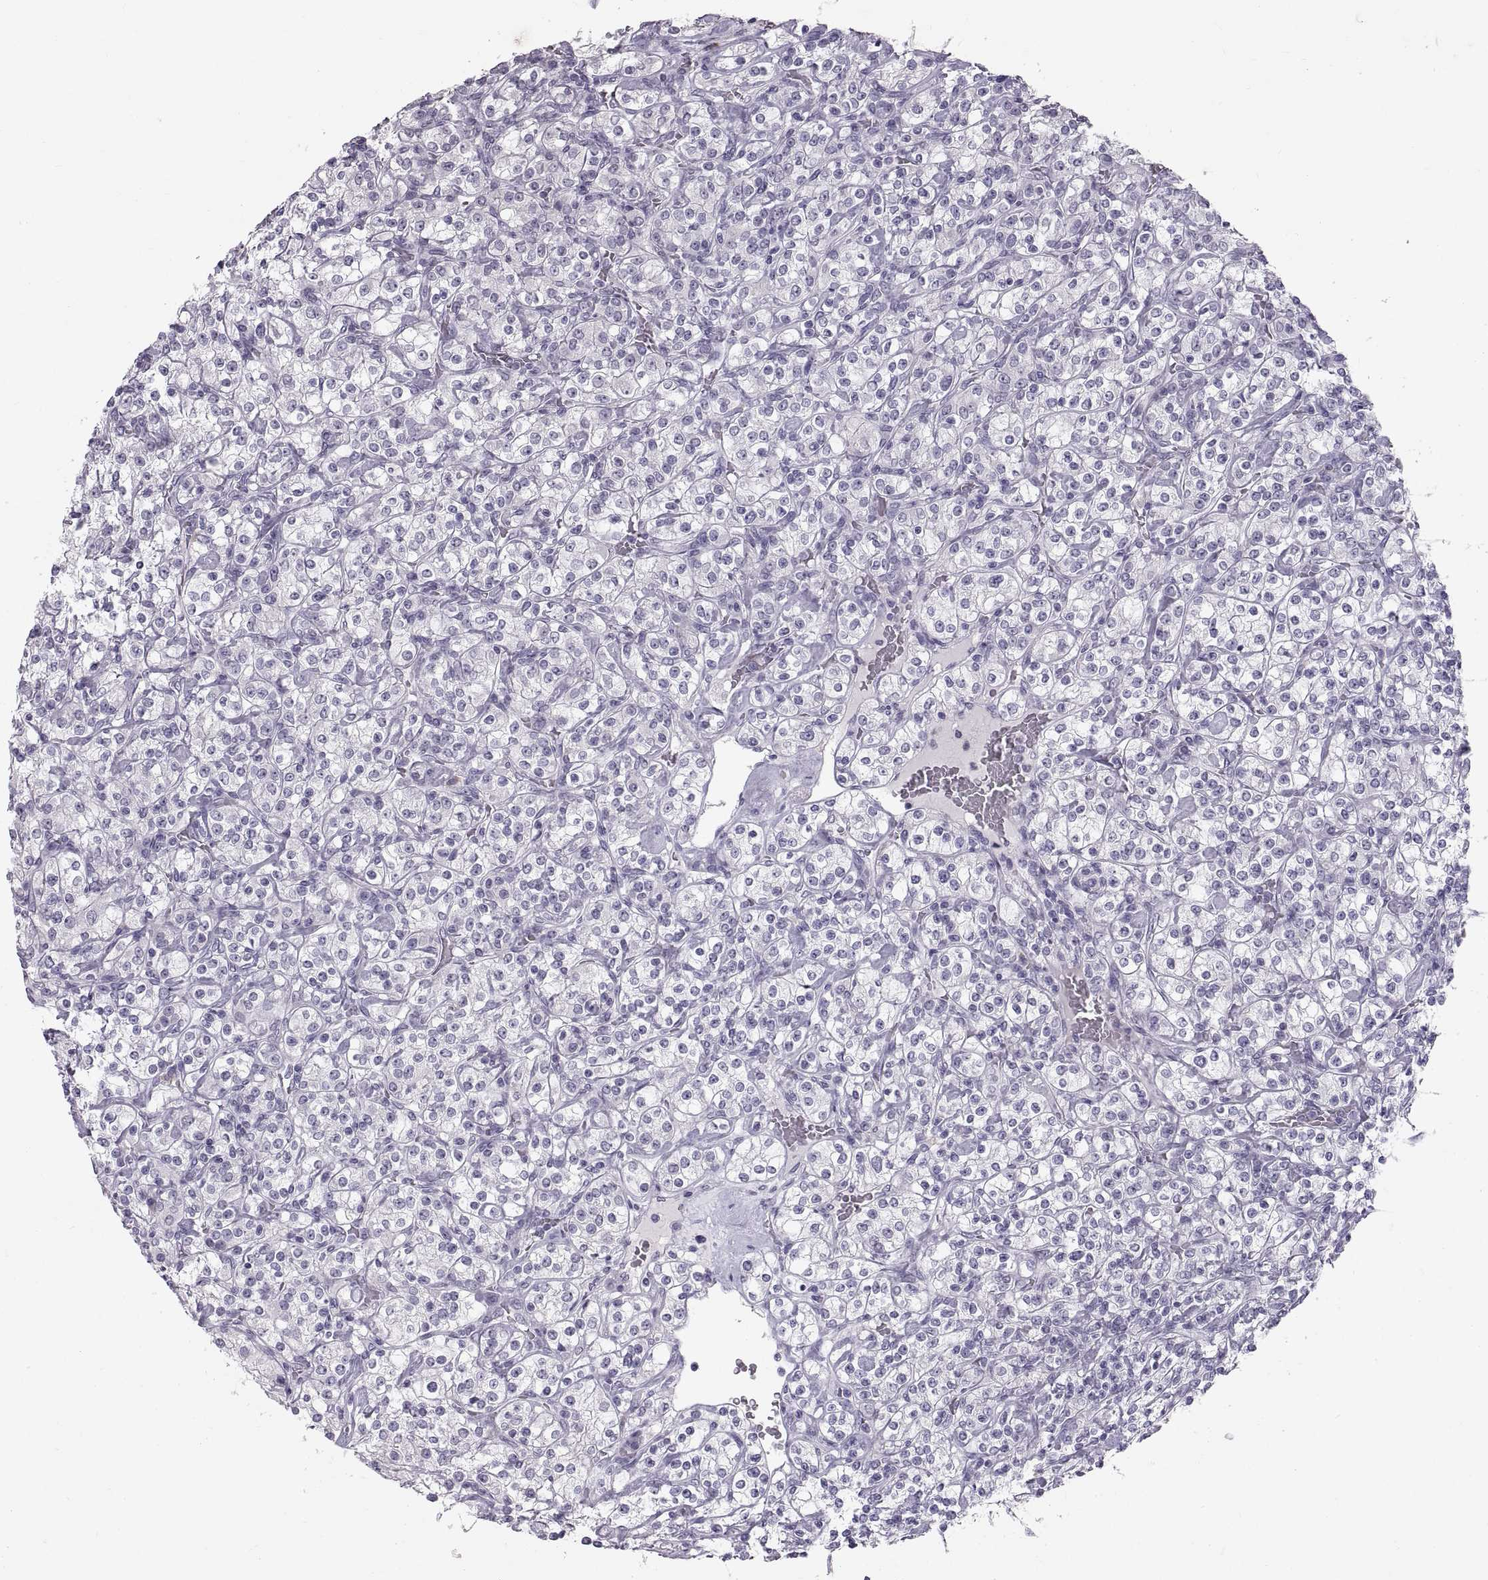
{"staining": {"intensity": "negative", "quantity": "none", "location": "none"}, "tissue": "renal cancer", "cell_type": "Tumor cells", "image_type": "cancer", "snomed": [{"axis": "morphology", "description": "Adenocarcinoma, NOS"}, {"axis": "topography", "description": "Kidney"}], "caption": "Tumor cells show no significant protein expression in renal adenocarcinoma.", "gene": "SPACDR", "patient": {"sex": "male", "age": 77}}